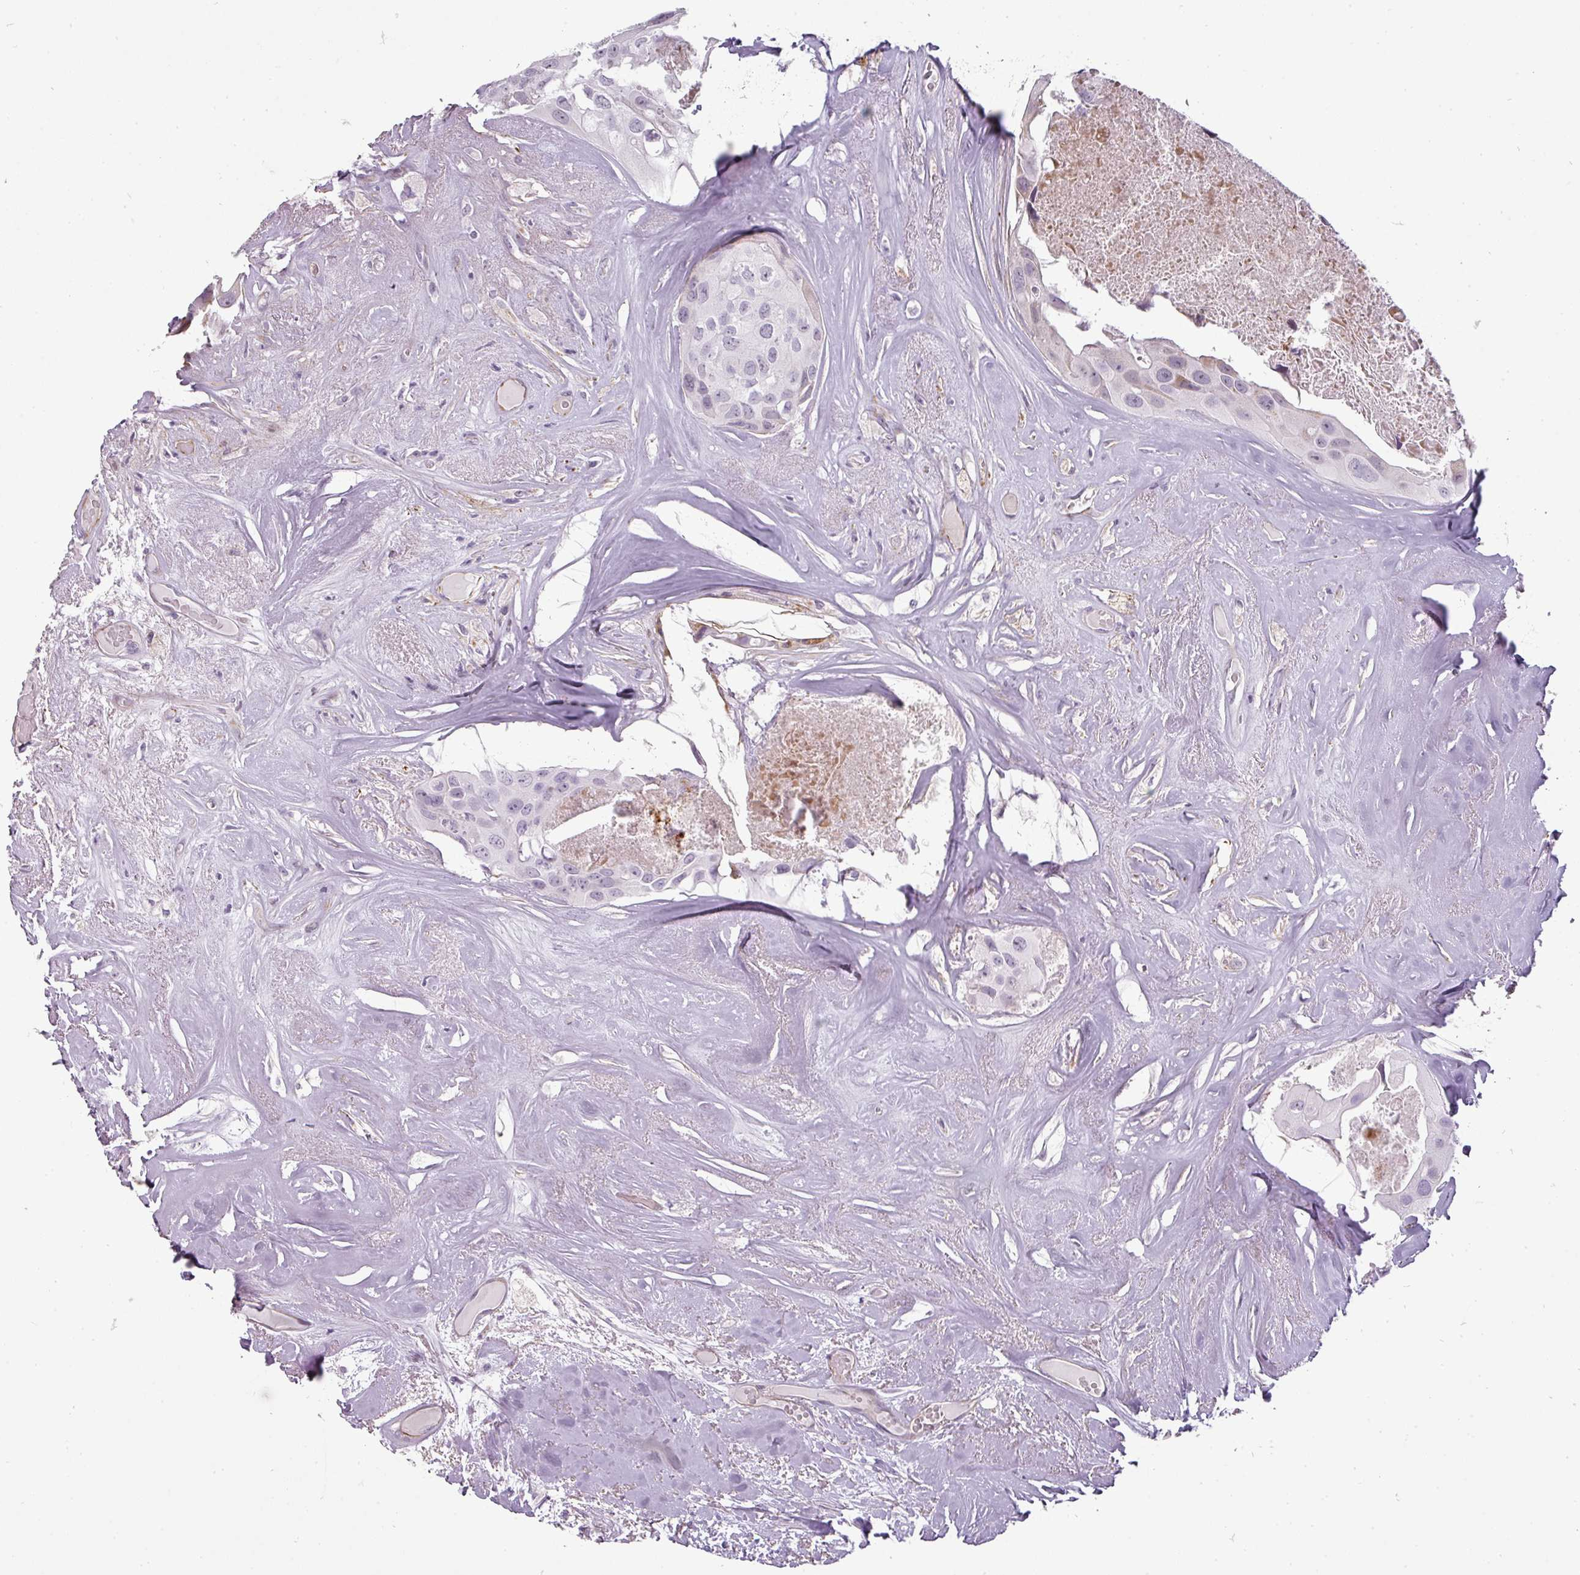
{"staining": {"intensity": "negative", "quantity": "none", "location": "none"}, "tissue": "head and neck cancer", "cell_type": "Tumor cells", "image_type": "cancer", "snomed": [{"axis": "morphology", "description": "Adenocarcinoma, NOS"}, {"axis": "morphology", "description": "Adenocarcinoma, metastatic, NOS"}, {"axis": "topography", "description": "Head-Neck"}], "caption": "Immunohistochemistry histopathology image of neoplastic tissue: metastatic adenocarcinoma (head and neck) stained with DAB exhibits no significant protein staining in tumor cells. (Stains: DAB immunohistochemistry (IHC) with hematoxylin counter stain, Microscopy: brightfield microscopy at high magnification).", "gene": "CHRDL1", "patient": {"sex": "male", "age": 75}}